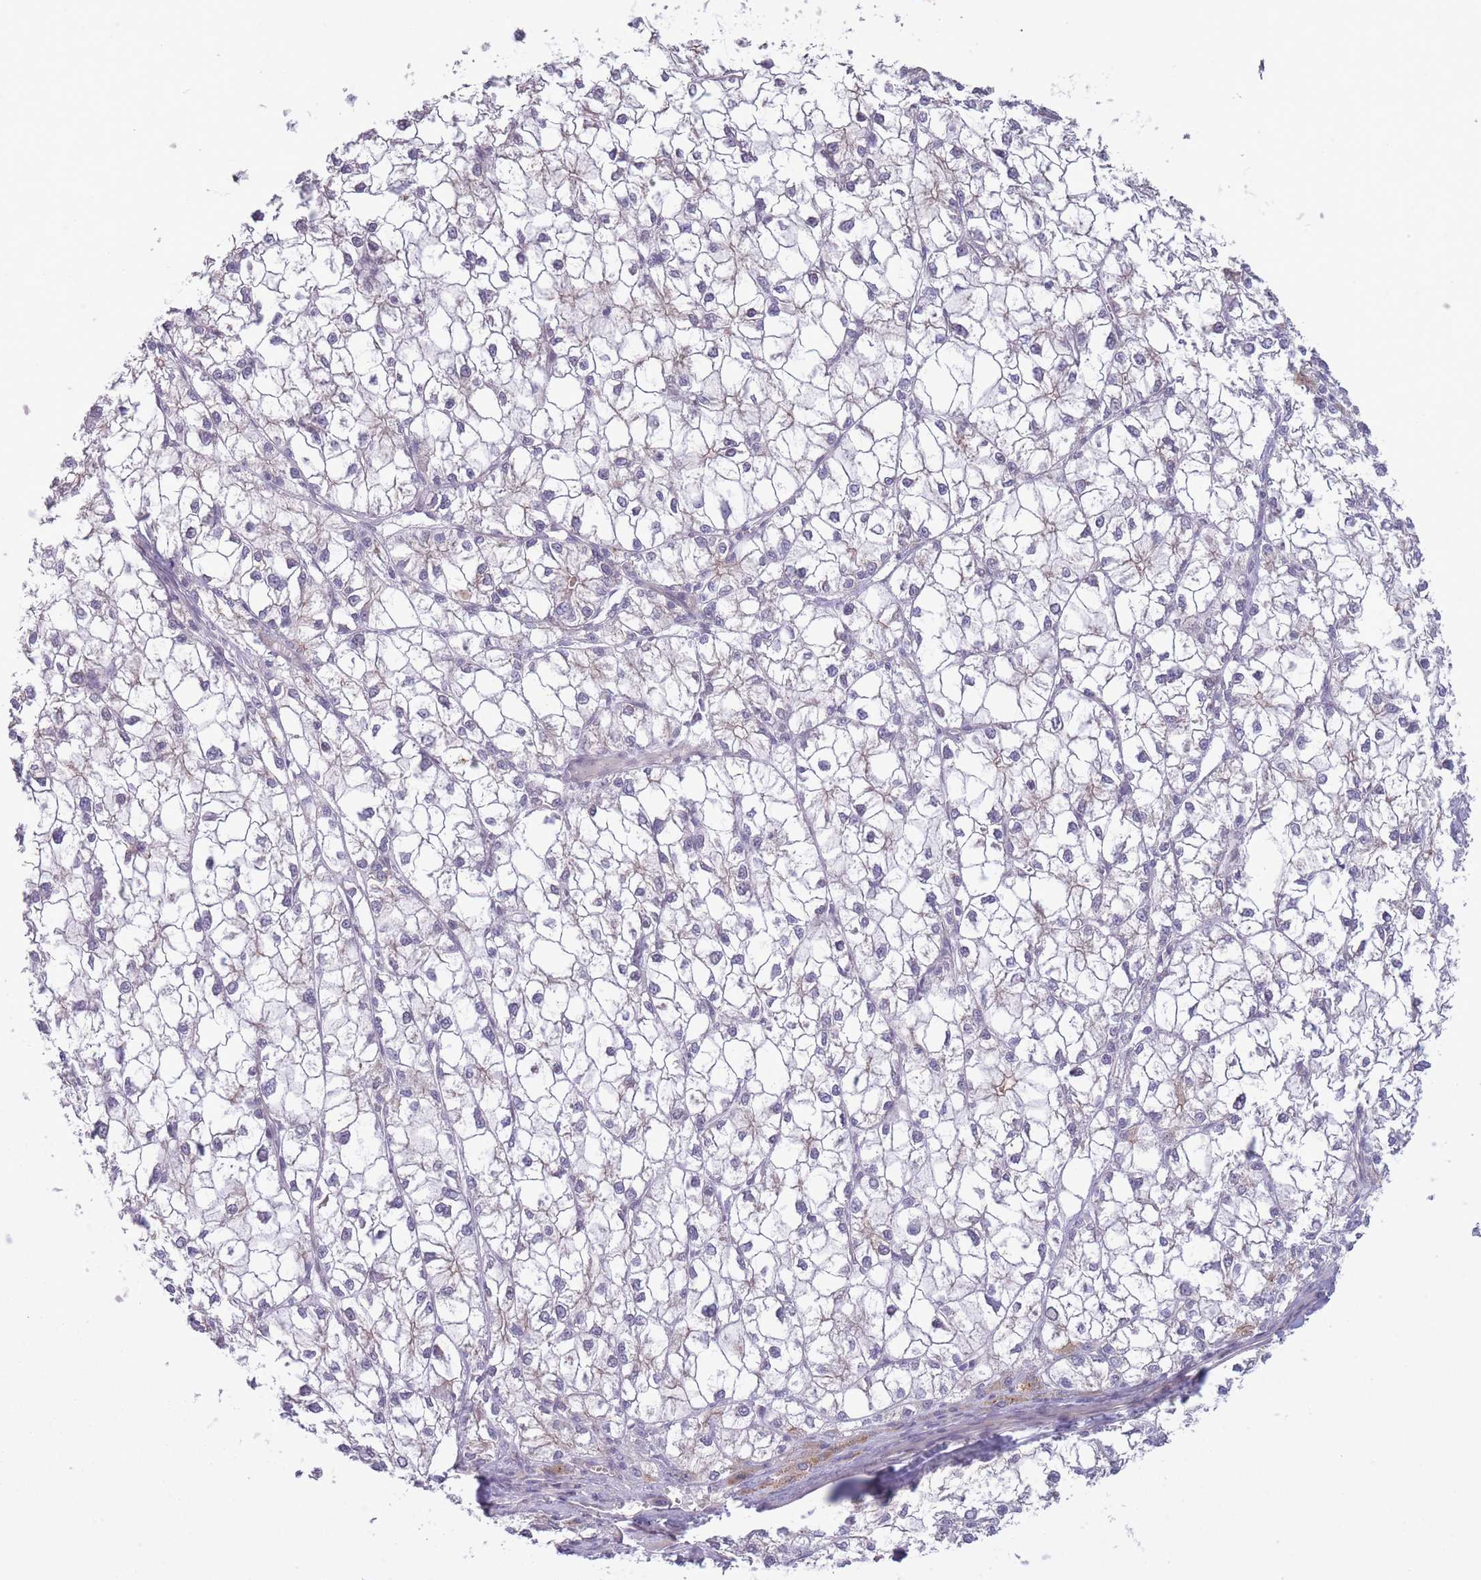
{"staining": {"intensity": "negative", "quantity": "none", "location": "none"}, "tissue": "liver cancer", "cell_type": "Tumor cells", "image_type": "cancer", "snomed": [{"axis": "morphology", "description": "Carcinoma, Hepatocellular, NOS"}, {"axis": "topography", "description": "Liver"}], "caption": "High magnification brightfield microscopy of hepatocellular carcinoma (liver) stained with DAB (brown) and counterstained with hematoxylin (blue): tumor cells show no significant expression.", "gene": "ARPIN", "patient": {"sex": "female", "age": 43}}